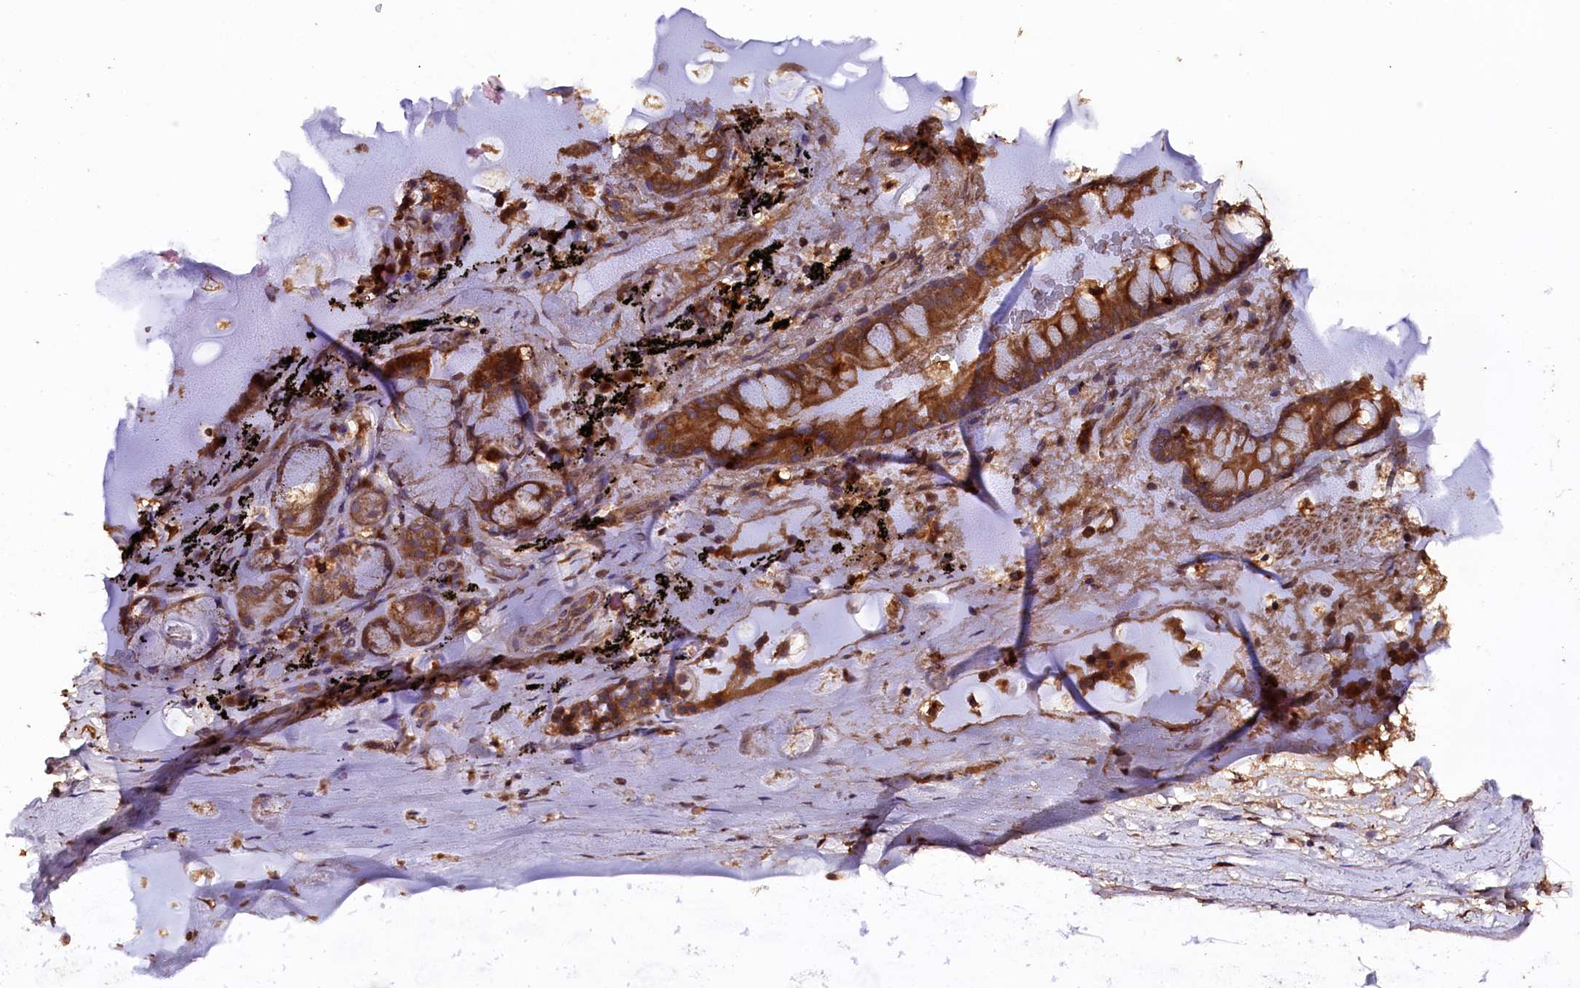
{"staining": {"intensity": "moderate", "quantity": ">75%", "location": "cytoplasmic/membranous"}, "tissue": "adipose tissue", "cell_type": "Adipocytes", "image_type": "normal", "snomed": [{"axis": "morphology", "description": "Normal tissue, NOS"}, {"axis": "topography", "description": "Lymph node"}, {"axis": "topography", "description": "Bronchus"}], "caption": "An image of adipose tissue stained for a protein reveals moderate cytoplasmic/membranous brown staining in adipocytes.", "gene": "KLC2", "patient": {"sex": "male", "age": 63}}